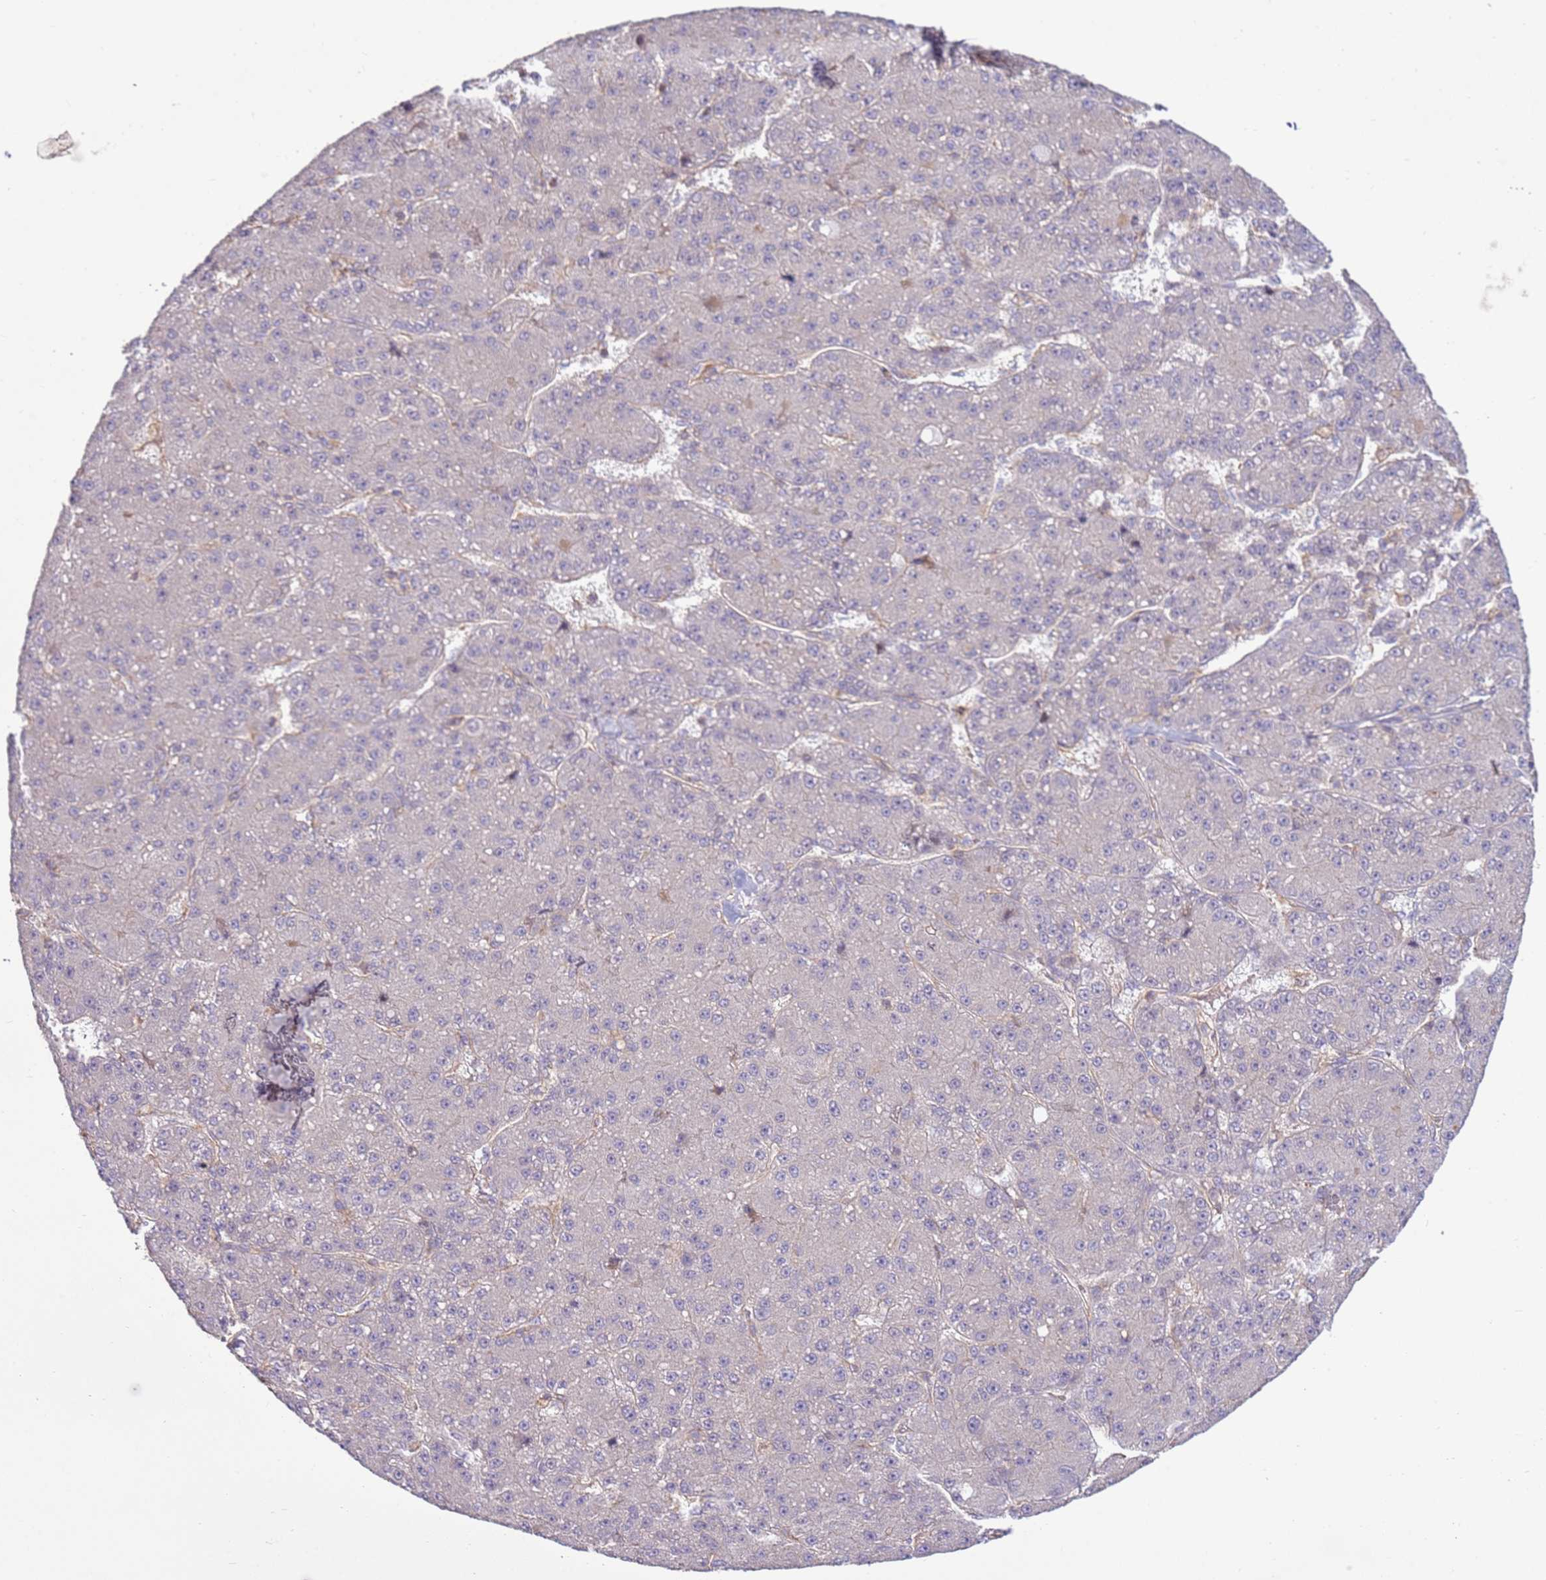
{"staining": {"intensity": "negative", "quantity": "none", "location": "none"}, "tissue": "liver cancer", "cell_type": "Tumor cells", "image_type": "cancer", "snomed": [{"axis": "morphology", "description": "Carcinoma, Hepatocellular, NOS"}, {"axis": "topography", "description": "Liver"}], "caption": "The histopathology image demonstrates no staining of tumor cells in liver cancer.", "gene": "EVA1B", "patient": {"sex": "male", "age": 67}}